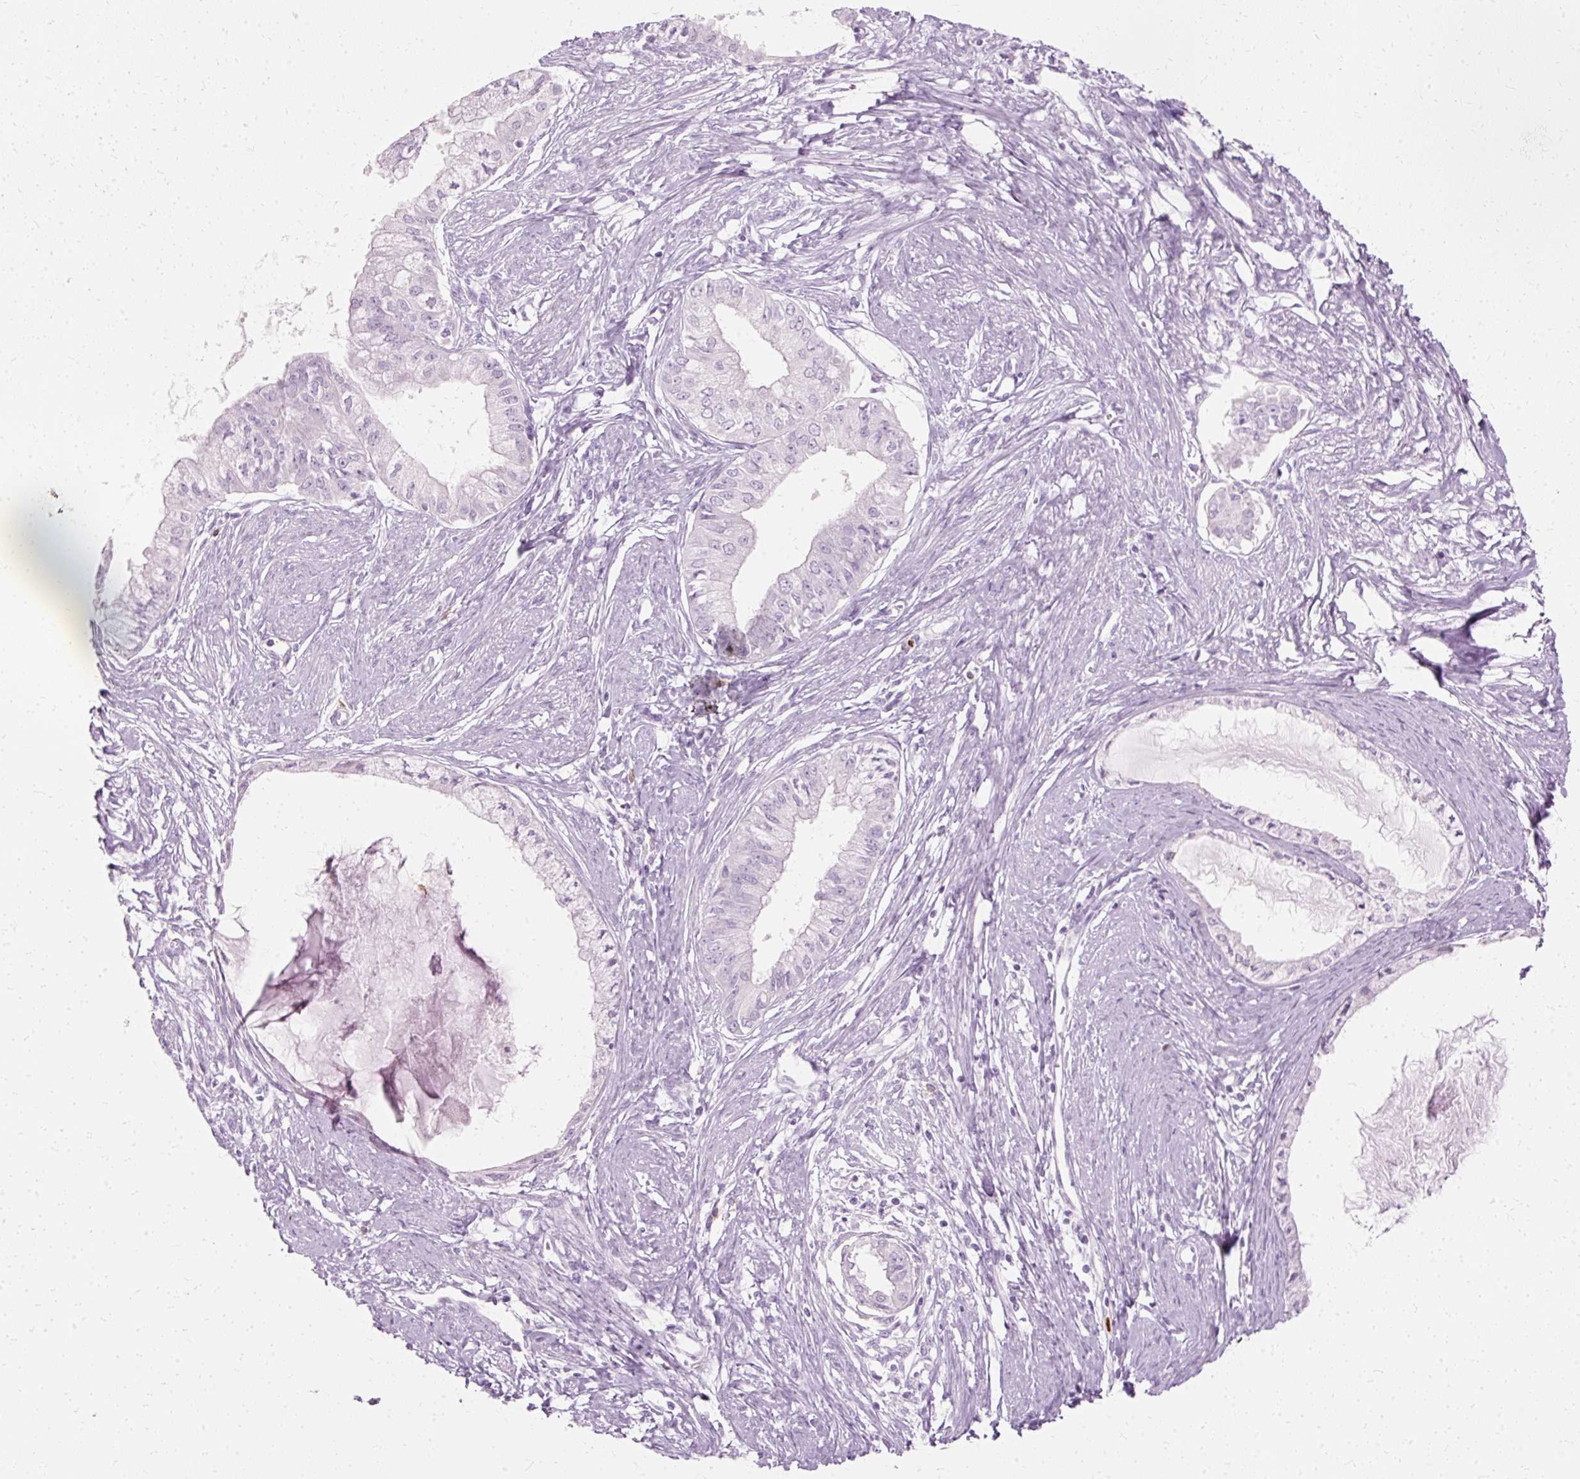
{"staining": {"intensity": "negative", "quantity": "none", "location": "none"}, "tissue": "endometrial cancer", "cell_type": "Tumor cells", "image_type": "cancer", "snomed": [{"axis": "morphology", "description": "Adenocarcinoma, NOS"}, {"axis": "topography", "description": "Endometrium"}], "caption": "This image is of endometrial adenocarcinoma stained with immunohistochemistry (IHC) to label a protein in brown with the nuclei are counter-stained blue. There is no positivity in tumor cells.", "gene": "DEFA1", "patient": {"sex": "female", "age": 76}}